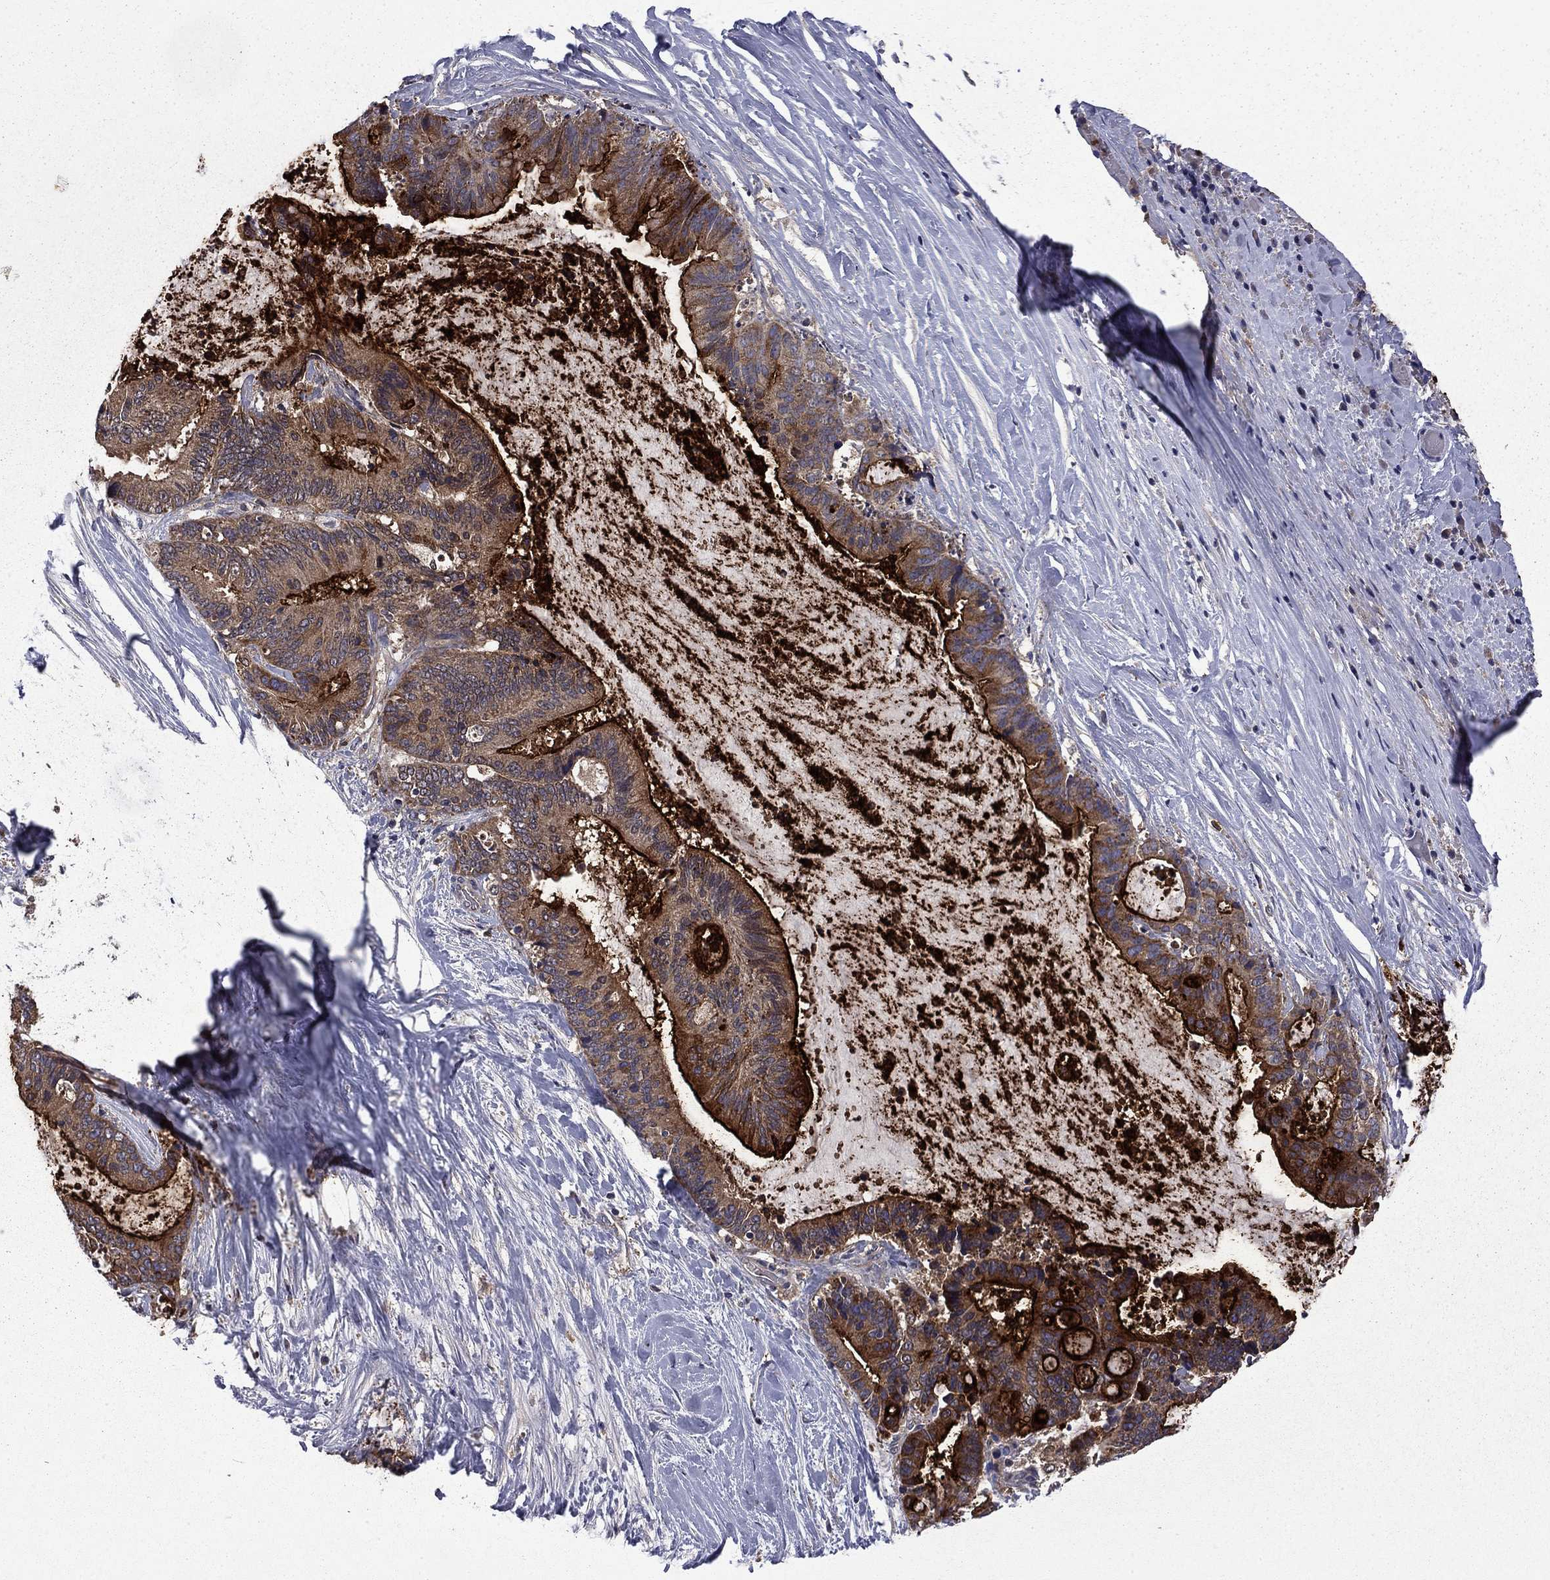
{"staining": {"intensity": "strong", "quantity": ">75%", "location": "cytoplasmic/membranous"}, "tissue": "liver cancer", "cell_type": "Tumor cells", "image_type": "cancer", "snomed": [{"axis": "morphology", "description": "Cholangiocarcinoma"}, {"axis": "topography", "description": "Liver"}], "caption": "There is high levels of strong cytoplasmic/membranous staining in tumor cells of liver cancer, as demonstrated by immunohistochemical staining (brown color).", "gene": "CEACAM7", "patient": {"sex": "female", "age": 73}}